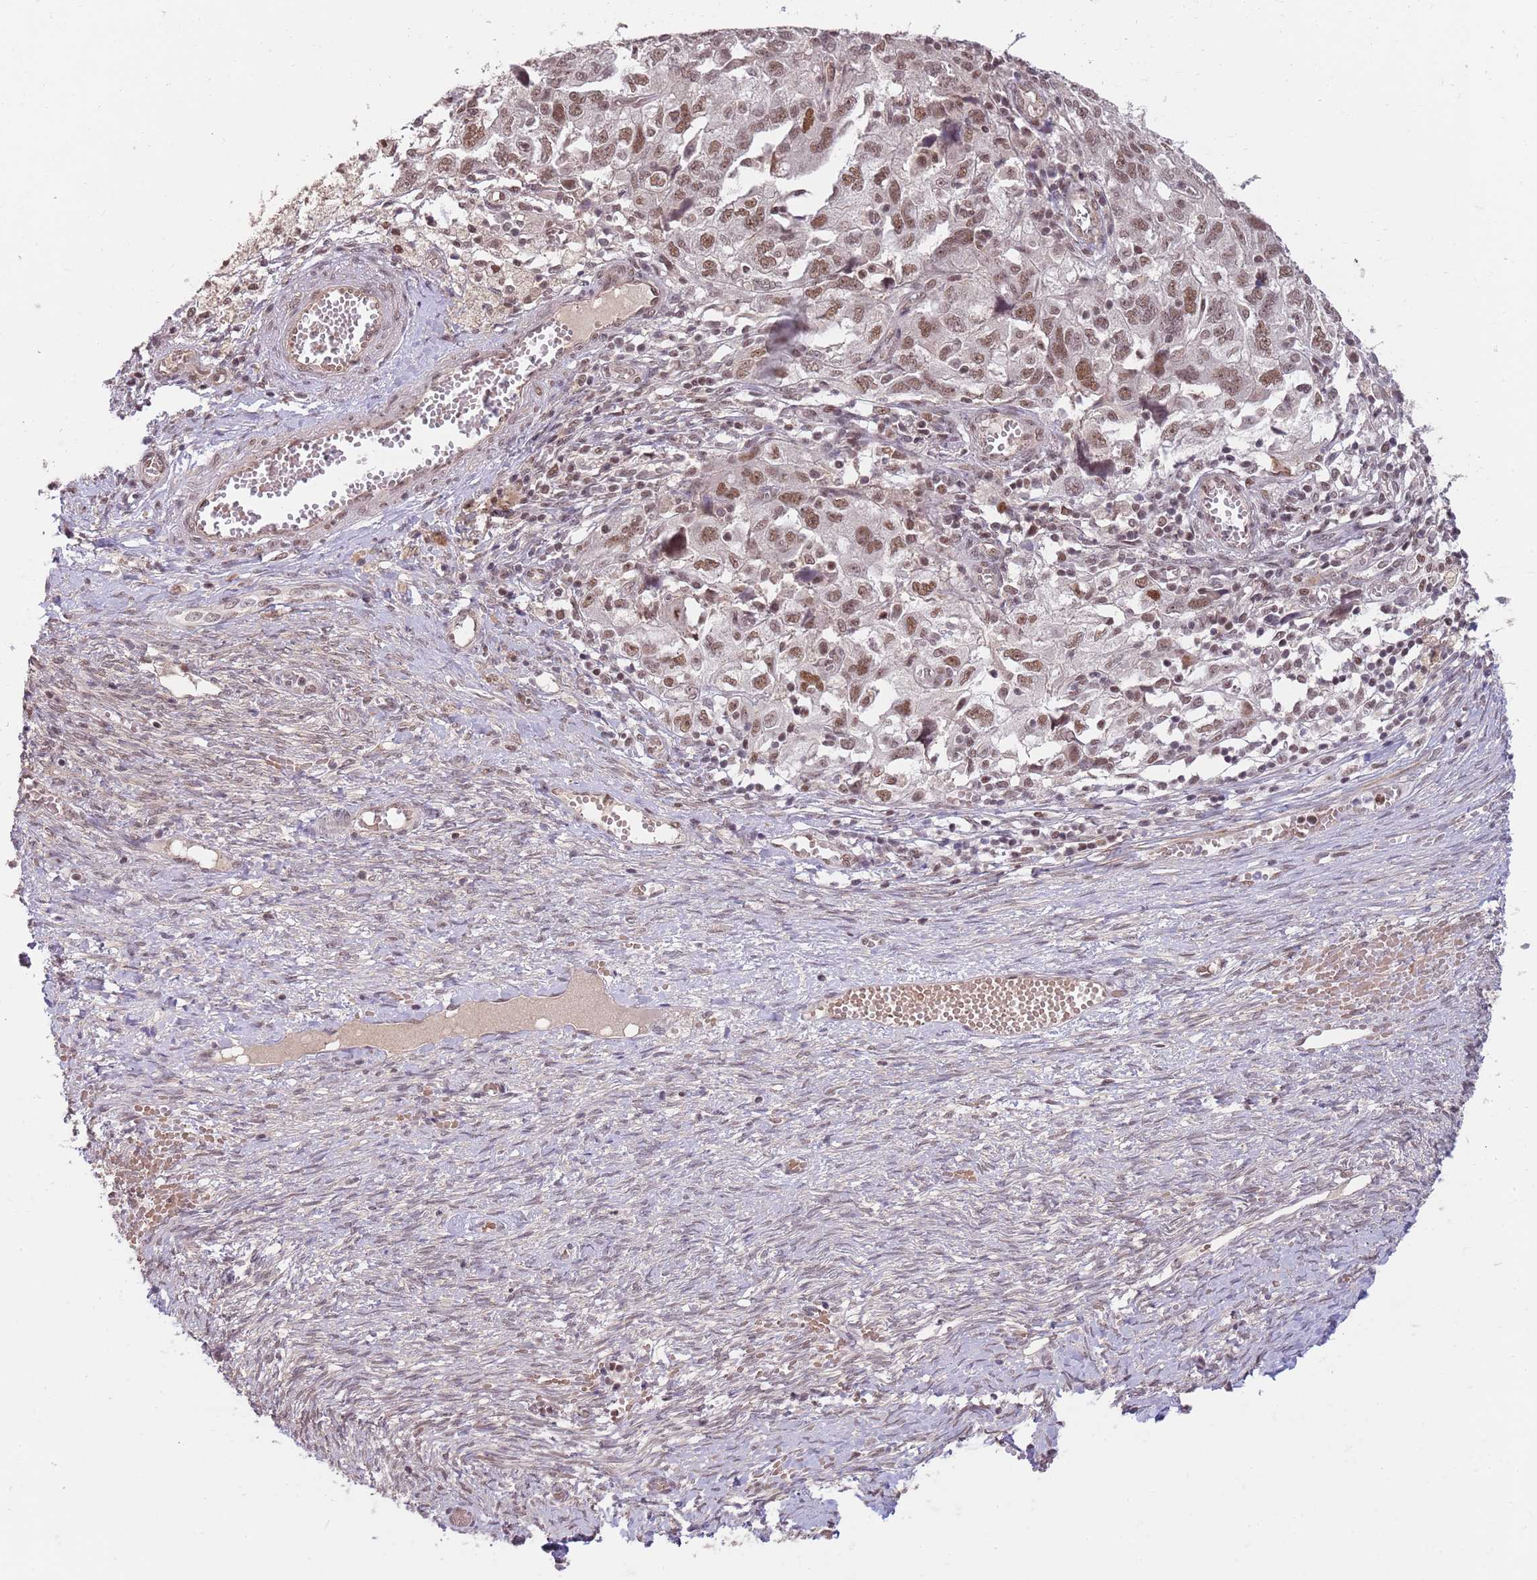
{"staining": {"intensity": "moderate", "quantity": ">75%", "location": "nuclear"}, "tissue": "ovarian cancer", "cell_type": "Tumor cells", "image_type": "cancer", "snomed": [{"axis": "morphology", "description": "Carcinoma, NOS"}, {"axis": "morphology", "description": "Cystadenocarcinoma, serous, NOS"}, {"axis": "topography", "description": "Ovary"}], "caption": "Immunohistochemistry staining of carcinoma (ovarian), which displays medium levels of moderate nuclear positivity in approximately >75% of tumor cells indicating moderate nuclear protein expression. The staining was performed using DAB (brown) for protein detection and nuclei were counterstained in hematoxylin (blue).", "gene": "ZBTB7A", "patient": {"sex": "female", "age": 69}}